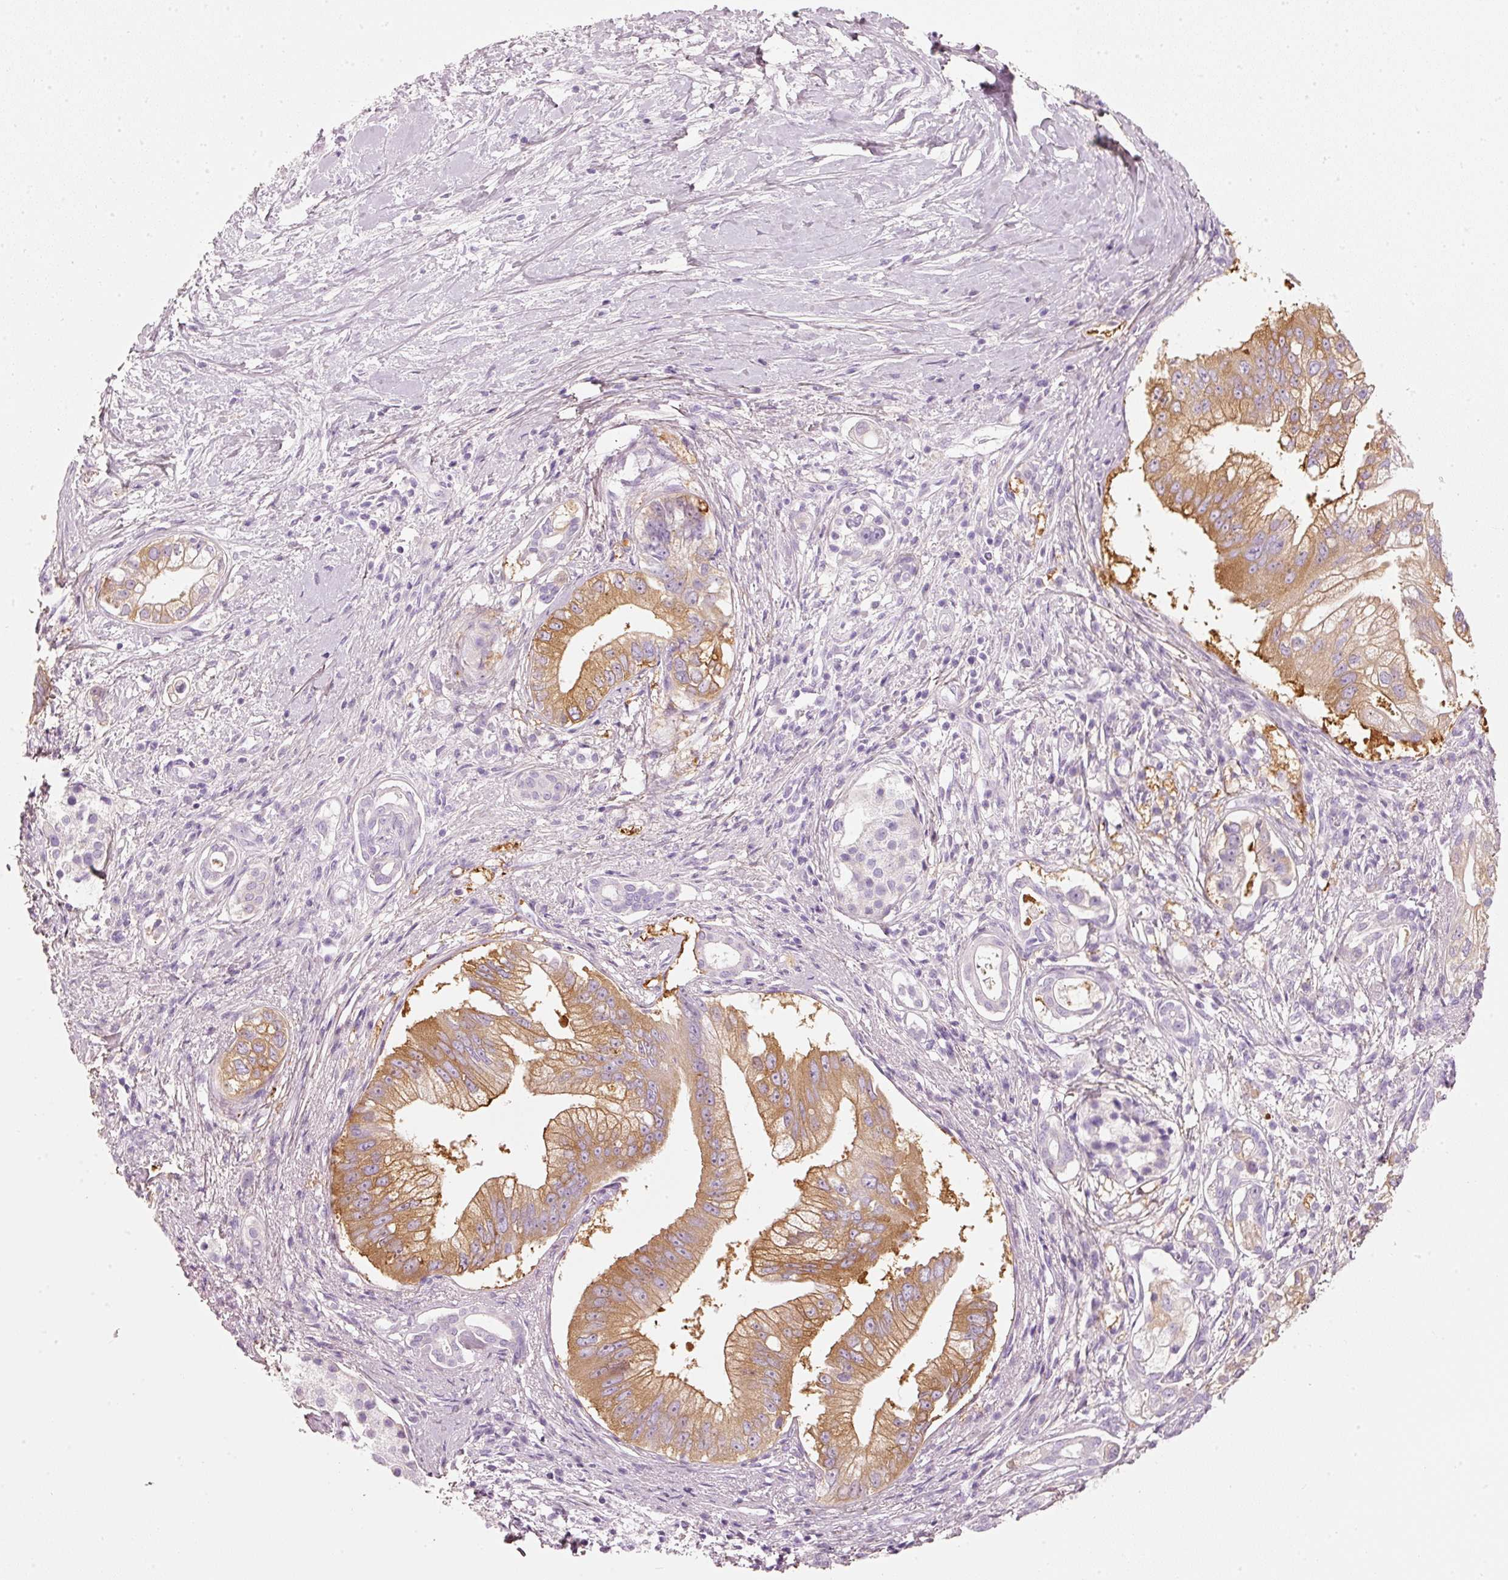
{"staining": {"intensity": "moderate", "quantity": ">75%", "location": "cytoplasmic/membranous"}, "tissue": "pancreatic cancer", "cell_type": "Tumor cells", "image_type": "cancer", "snomed": [{"axis": "morphology", "description": "Adenocarcinoma, NOS"}, {"axis": "topography", "description": "Pancreas"}], "caption": "Immunohistochemistry (IHC) of human pancreatic cancer exhibits medium levels of moderate cytoplasmic/membranous staining in approximately >75% of tumor cells. The staining was performed using DAB (3,3'-diaminobenzidine), with brown indicating positive protein expression. Nuclei are stained blue with hematoxylin.", "gene": "PDXDC1", "patient": {"sex": "male", "age": 70}}